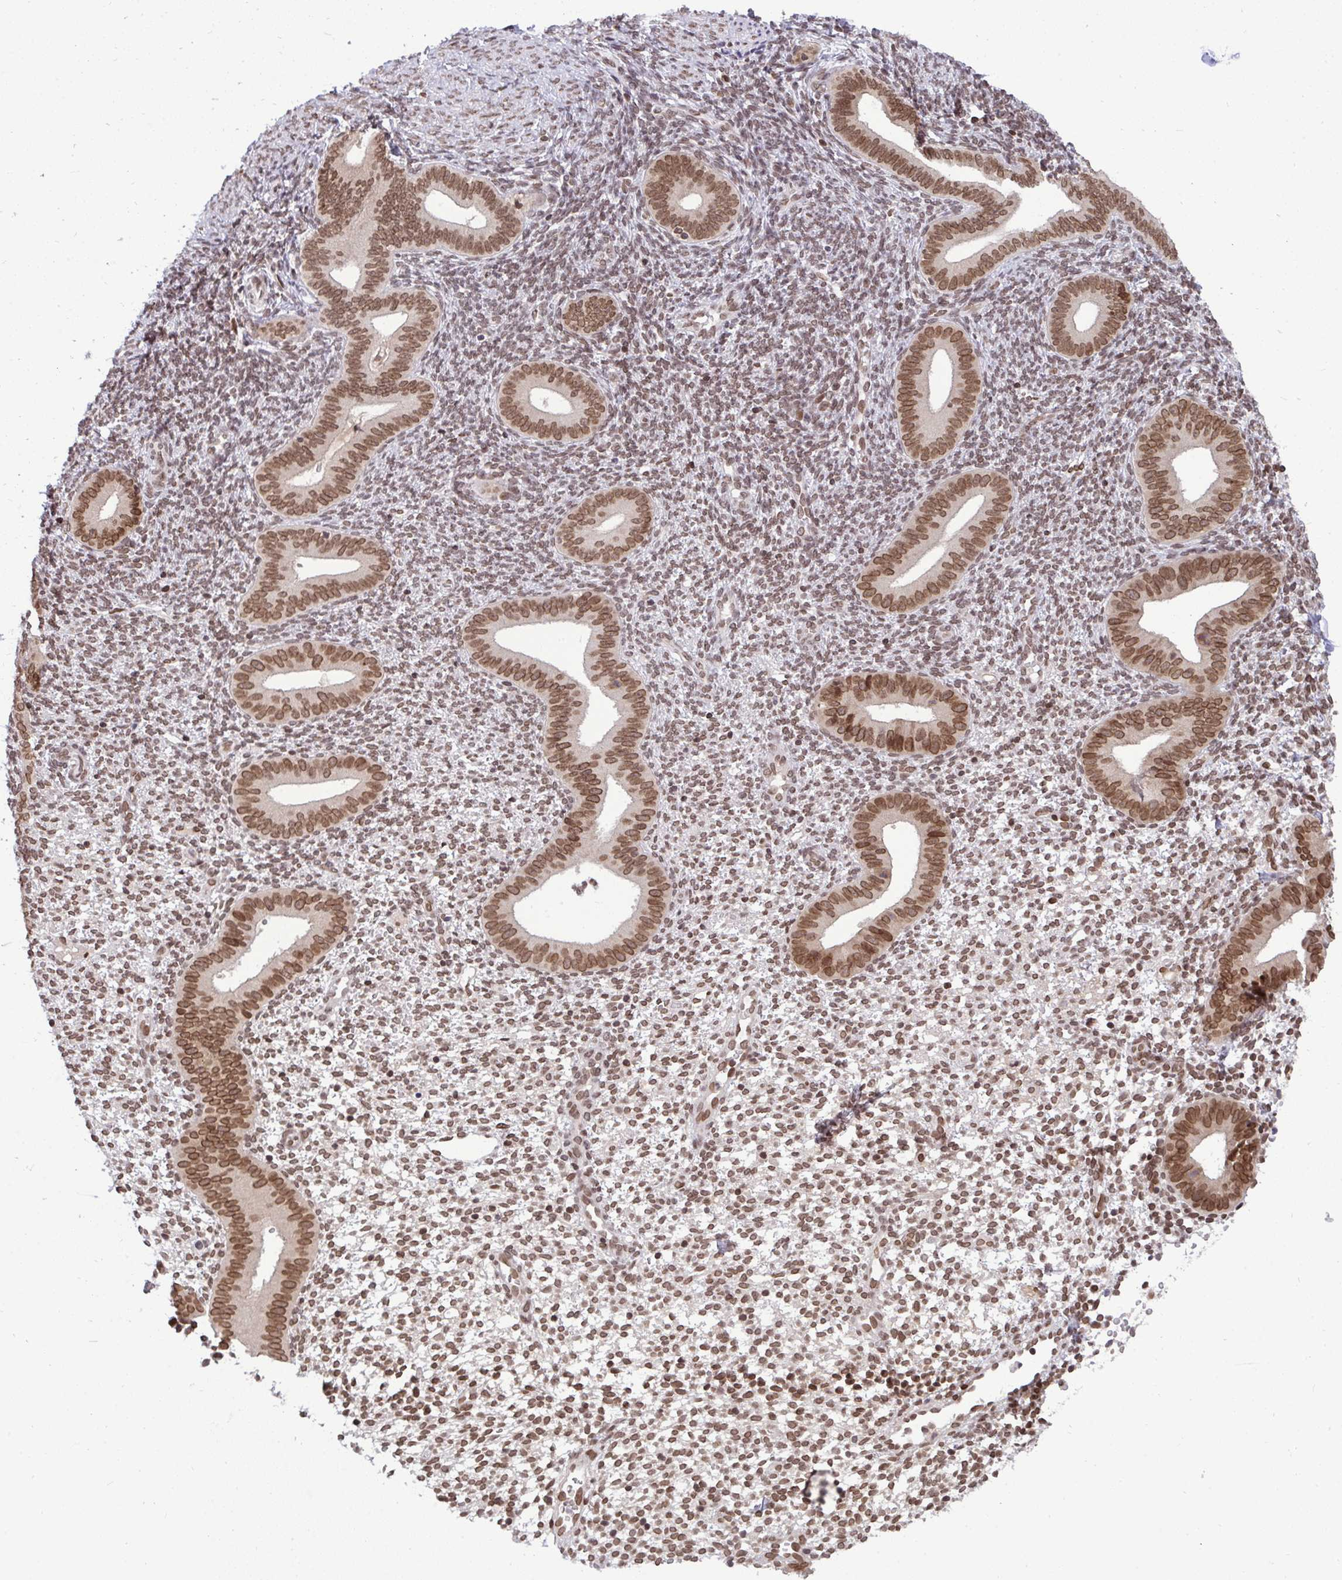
{"staining": {"intensity": "moderate", "quantity": "25%-75%", "location": "nuclear"}, "tissue": "endometrium", "cell_type": "Cells in endometrial stroma", "image_type": "normal", "snomed": [{"axis": "morphology", "description": "Normal tissue, NOS"}, {"axis": "topography", "description": "Endometrium"}], "caption": "A brown stain shows moderate nuclear positivity of a protein in cells in endometrial stroma of benign endometrium. Nuclei are stained in blue.", "gene": "JPT1", "patient": {"sex": "female", "age": 40}}